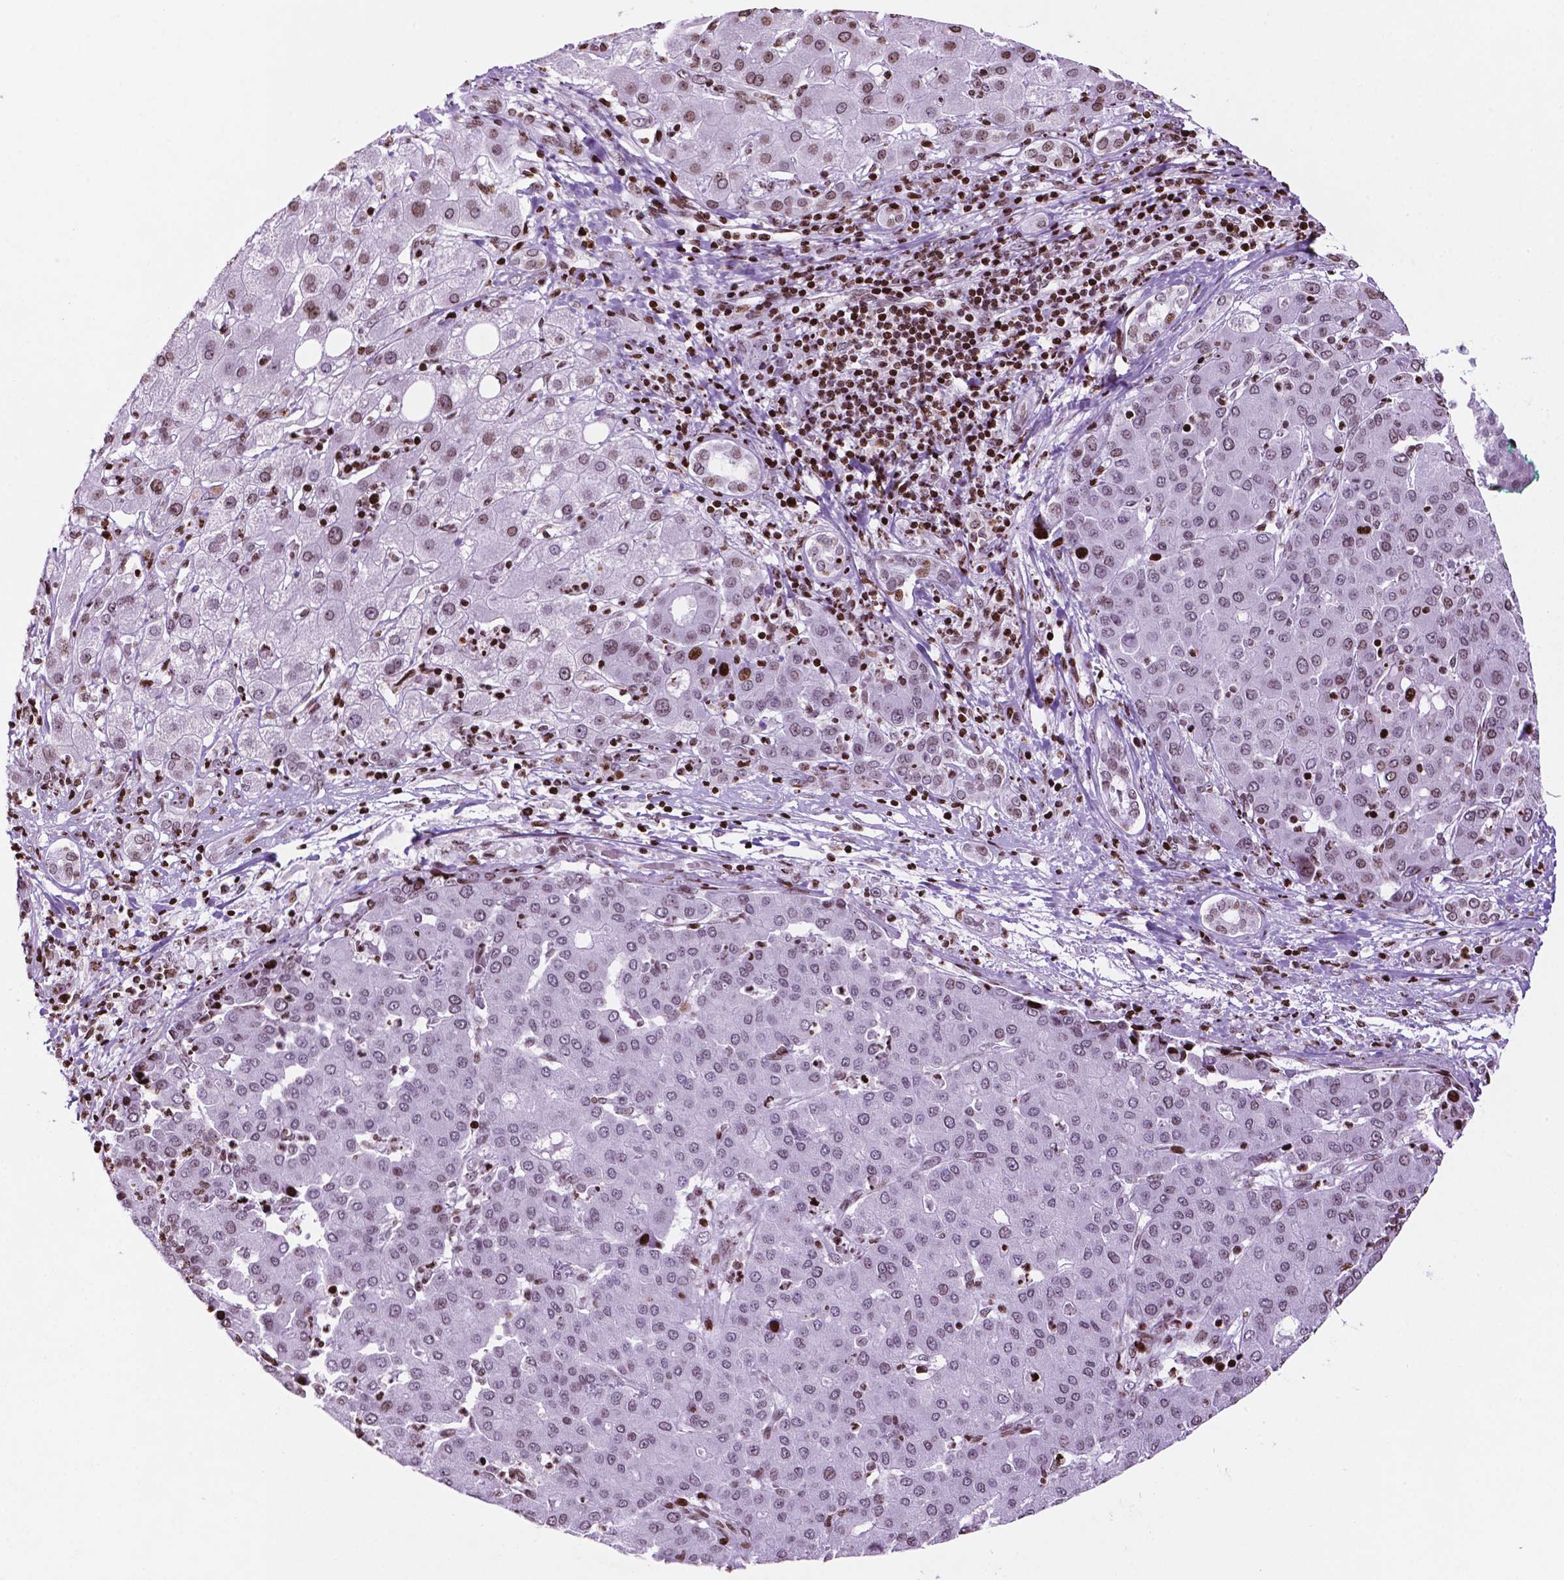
{"staining": {"intensity": "moderate", "quantity": "25%-75%", "location": "nuclear"}, "tissue": "liver cancer", "cell_type": "Tumor cells", "image_type": "cancer", "snomed": [{"axis": "morphology", "description": "Carcinoma, Hepatocellular, NOS"}, {"axis": "topography", "description": "Liver"}], "caption": "A brown stain shows moderate nuclear positivity of a protein in liver cancer (hepatocellular carcinoma) tumor cells.", "gene": "TMEM250", "patient": {"sex": "male", "age": 65}}